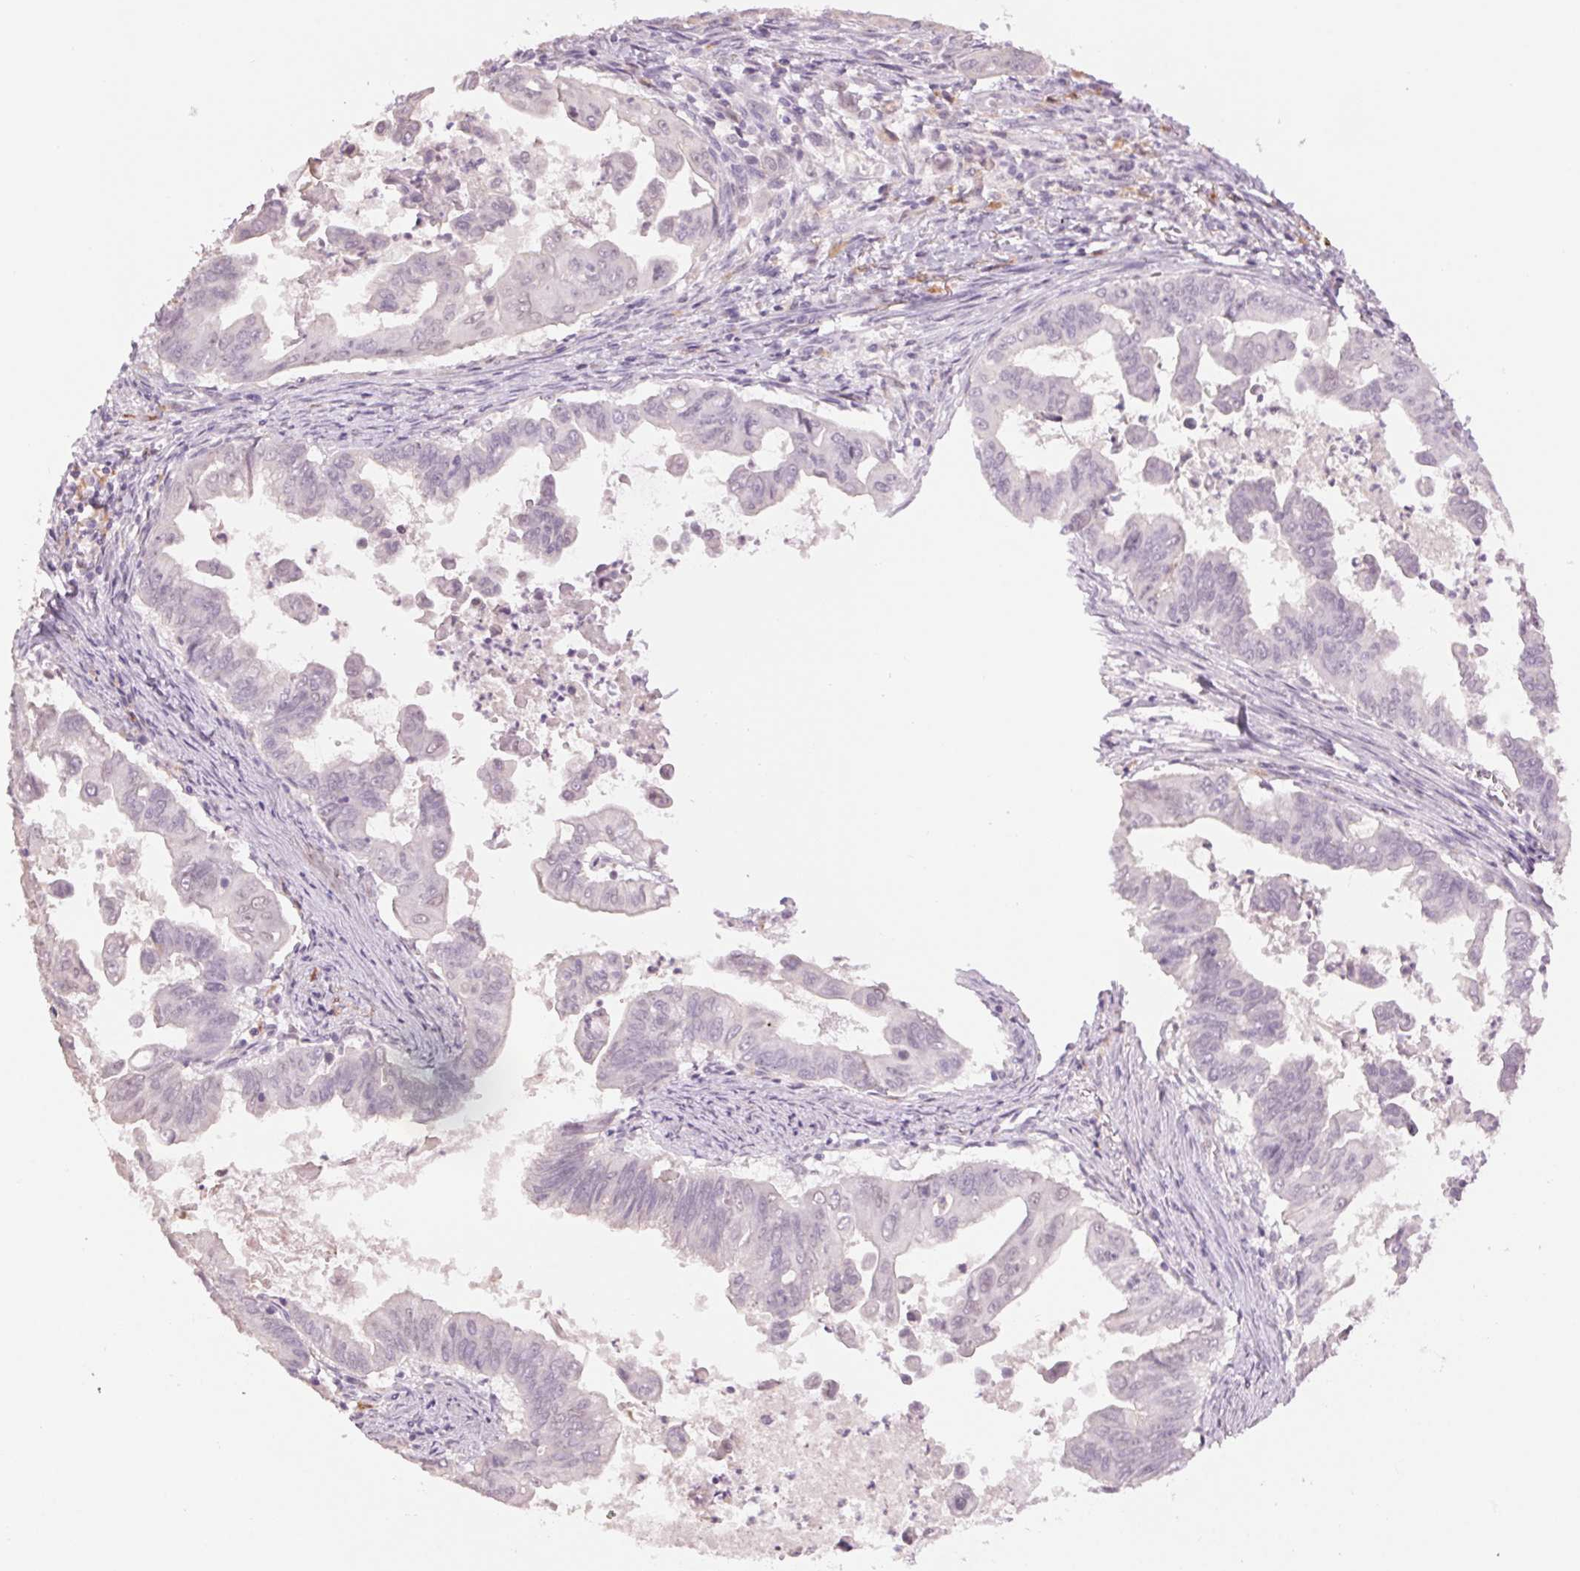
{"staining": {"intensity": "negative", "quantity": "none", "location": "none"}, "tissue": "stomach cancer", "cell_type": "Tumor cells", "image_type": "cancer", "snomed": [{"axis": "morphology", "description": "Adenocarcinoma, NOS"}, {"axis": "topography", "description": "Stomach, upper"}], "caption": "High power microscopy histopathology image of an immunohistochemistry (IHC) image of stomach cancer, revealing no significant staining in tumor cells. (Stains: DAB (3,3'-diaminobenzidine) immunohistochemistry with hematoxylin counter stain, Microscopy: brightfield microscopy at high magnification).", "gene": "MPO", "patient": {"sex": "male", "age": 80}}